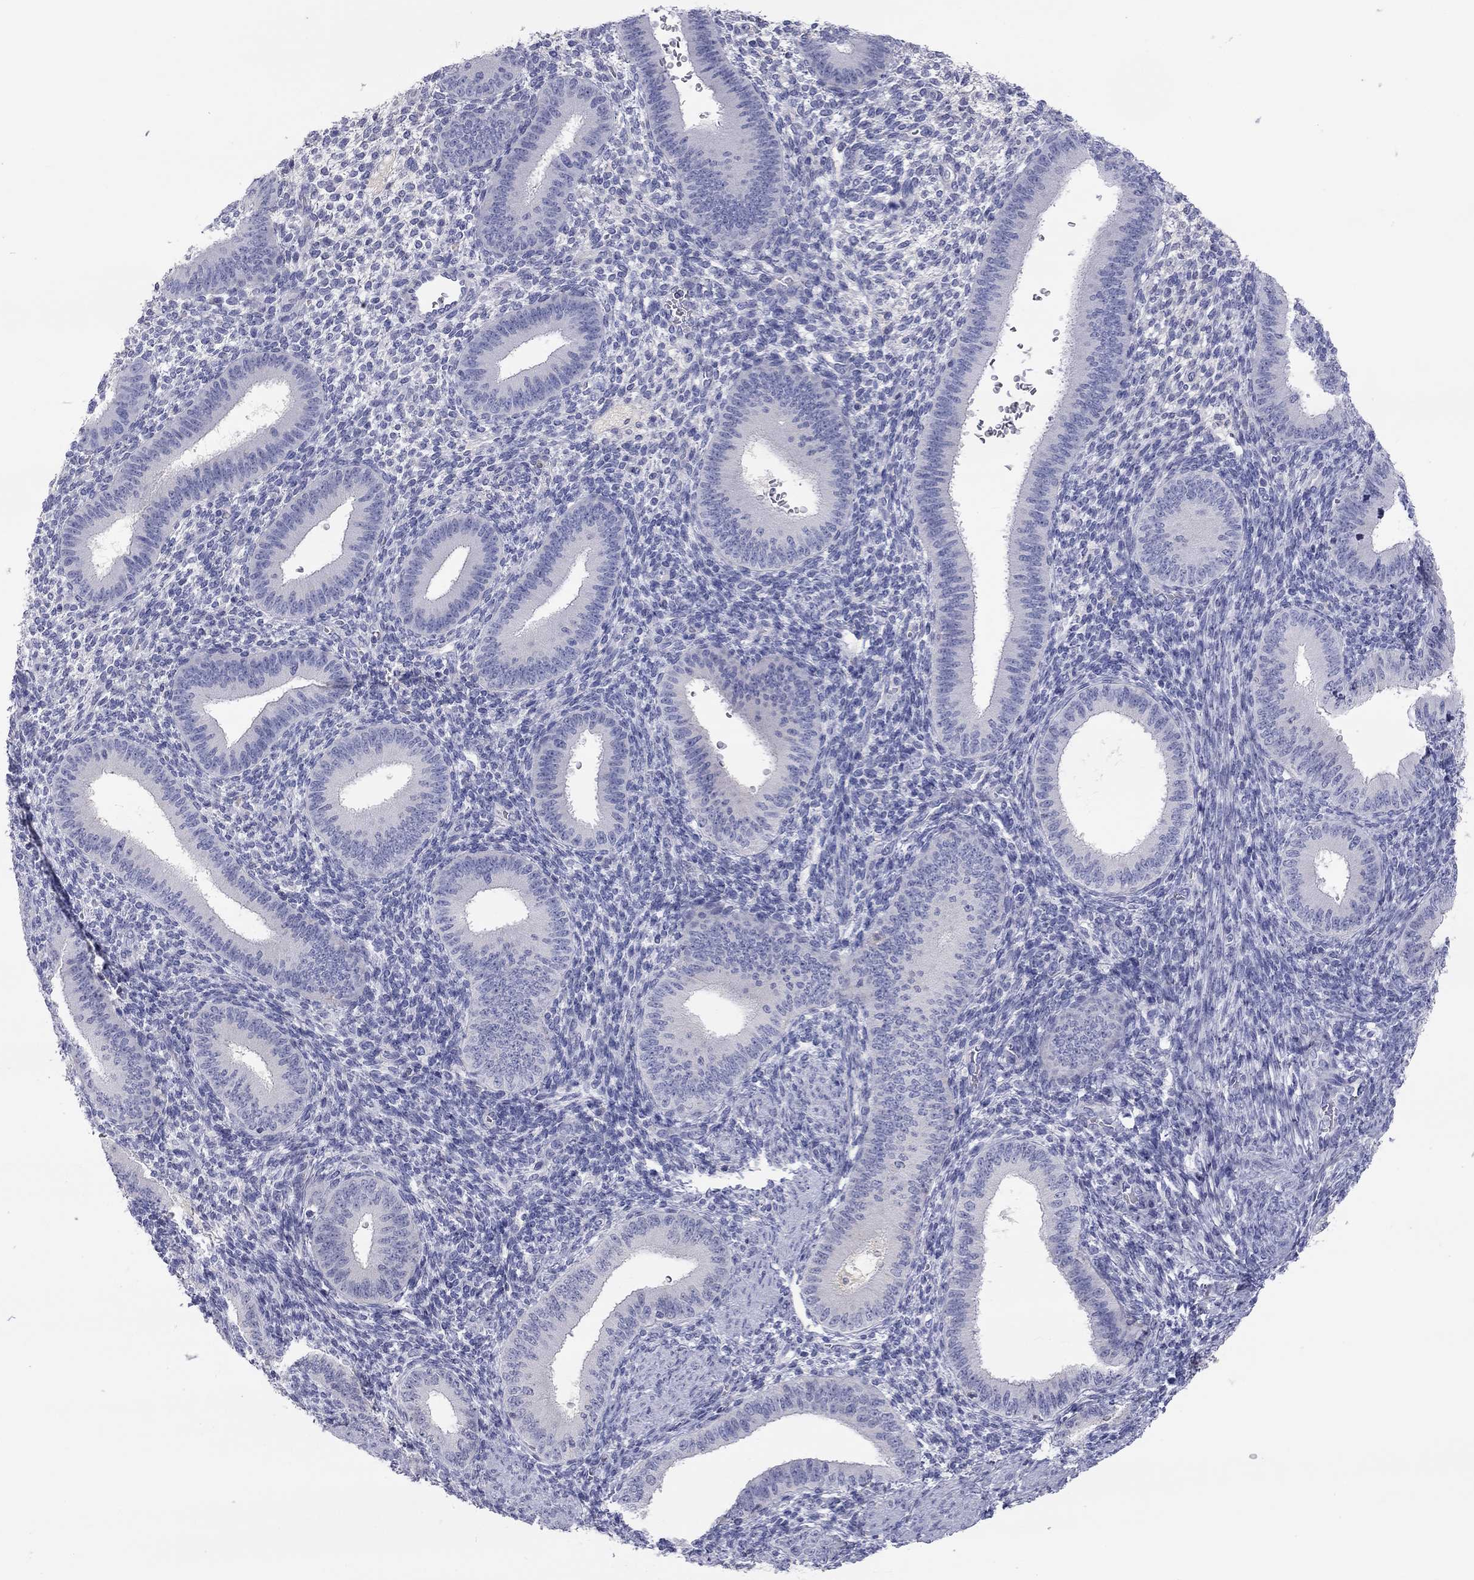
{"staining": {"intensity": "negative", "quantity": "none", "location": "none"}, "tissue": "endometrium", "cell_type": "Cells in endometrial stroma", "image_type": "normal", "snomed": [{"axis": "morphology", "description": "Normal tissue, NOS"}, {"axis": "topography", "description": "Endometrium"}], "caption": "Immunohistochemistry (IHC) of normal human endometrium displays no positivity in cells in endometrial stroma. (DAB (3,3'-diaminobenzidine) immunohistochemistry with hematoxylin counter stain).", "gene": "ST7L", "patient": {"sex": "female", "age": 39}}